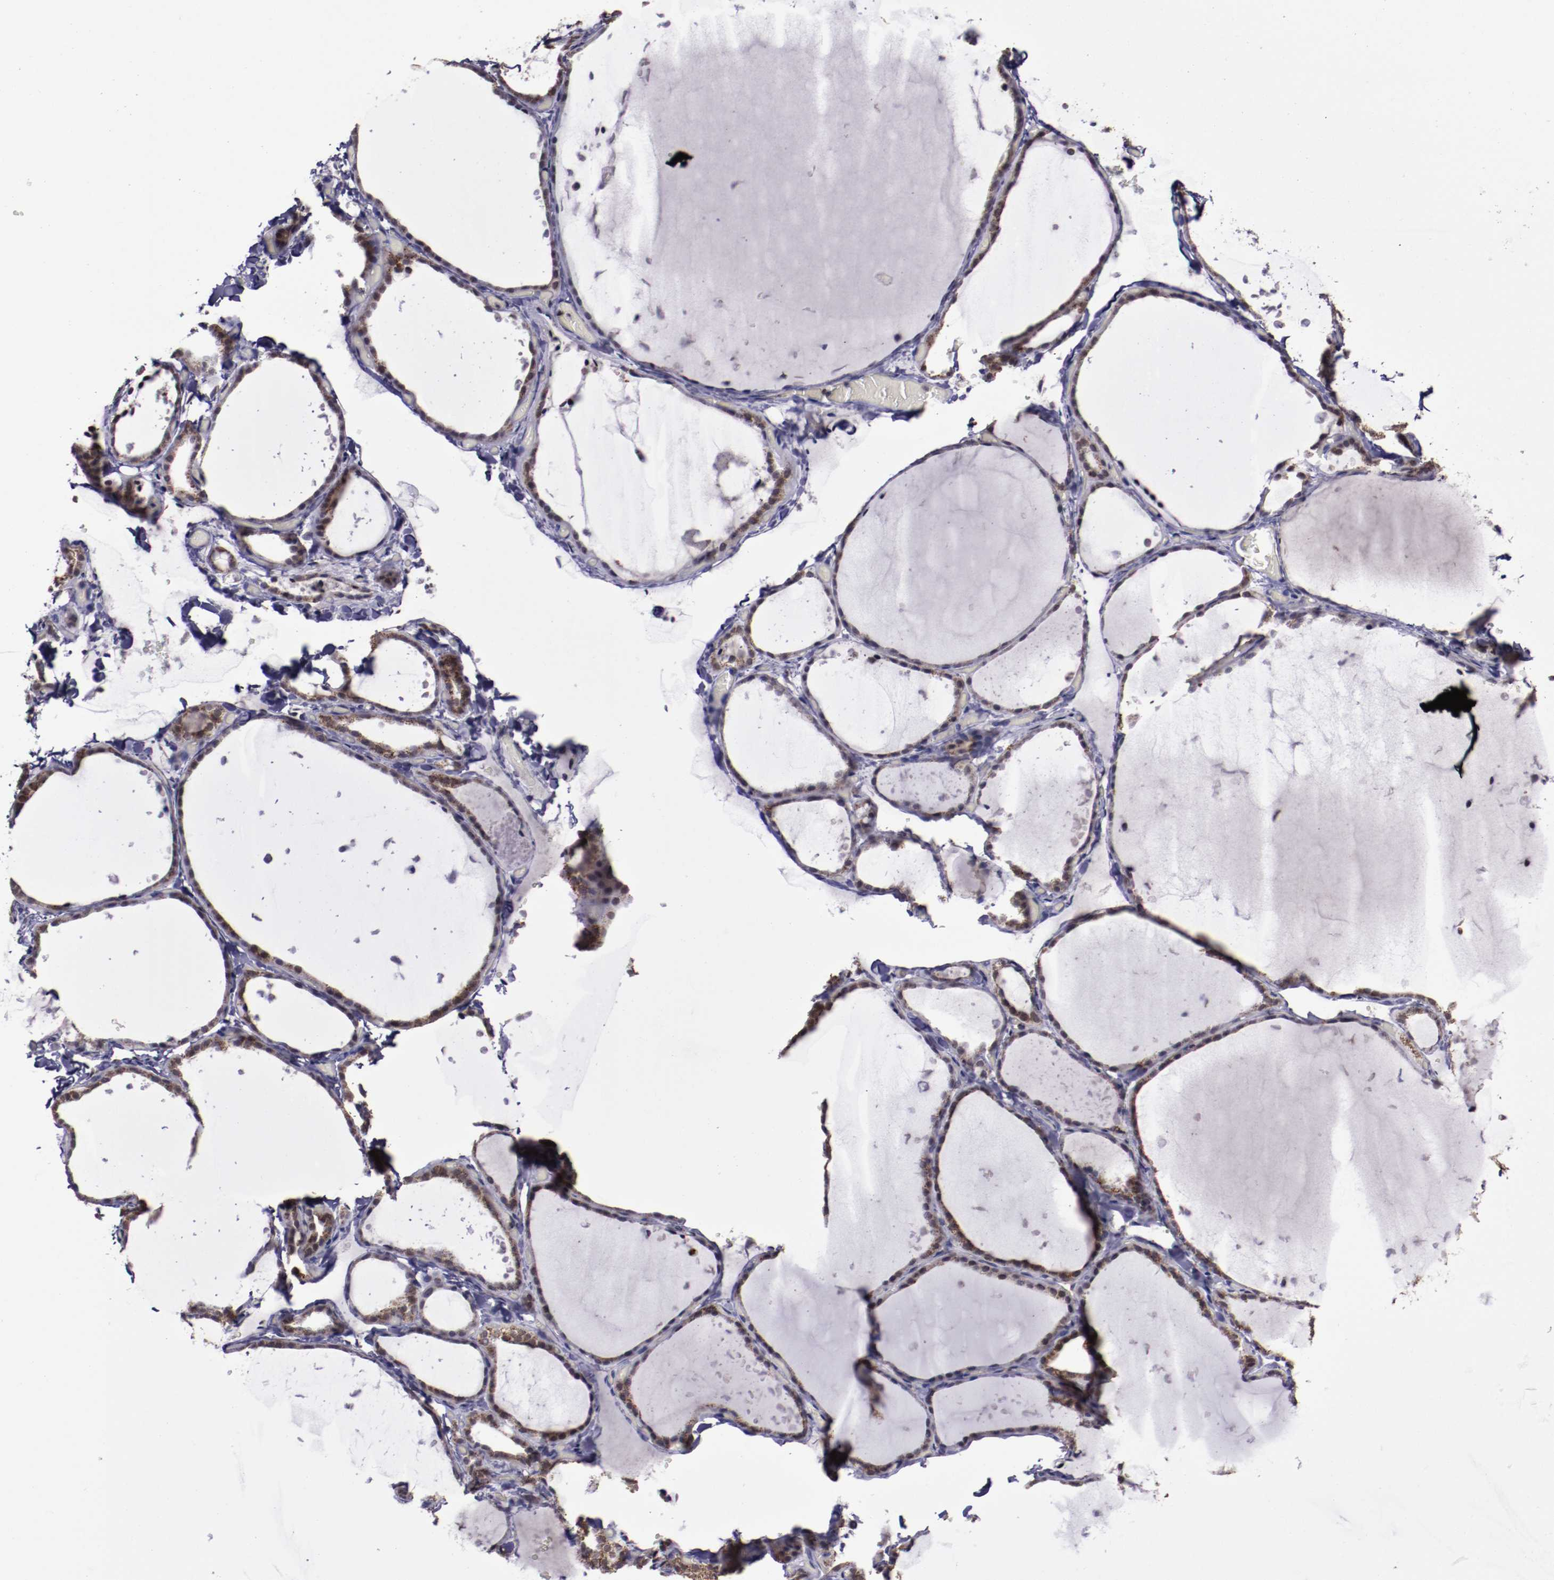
{"staining": {"intensity": "weak", "quantity": "<25%", "location": "cytoplasmic/membranous"}, "tissue": "thyroid gland", "cell_type": "Glandular cells", "image_type": "normal", "snomed": [{"axis": "morphology", "description": "Normal tissue, NOS"}, {"axis": "topography", "description": "Thyroid gland"}], "caption": "This is a image of immunohistochemistry (IHC) staining of benign thyroid gland, which shows no expression in glandular cells.", "gene": "LONP1", "patient": {"sex": "female", "age": 22}}